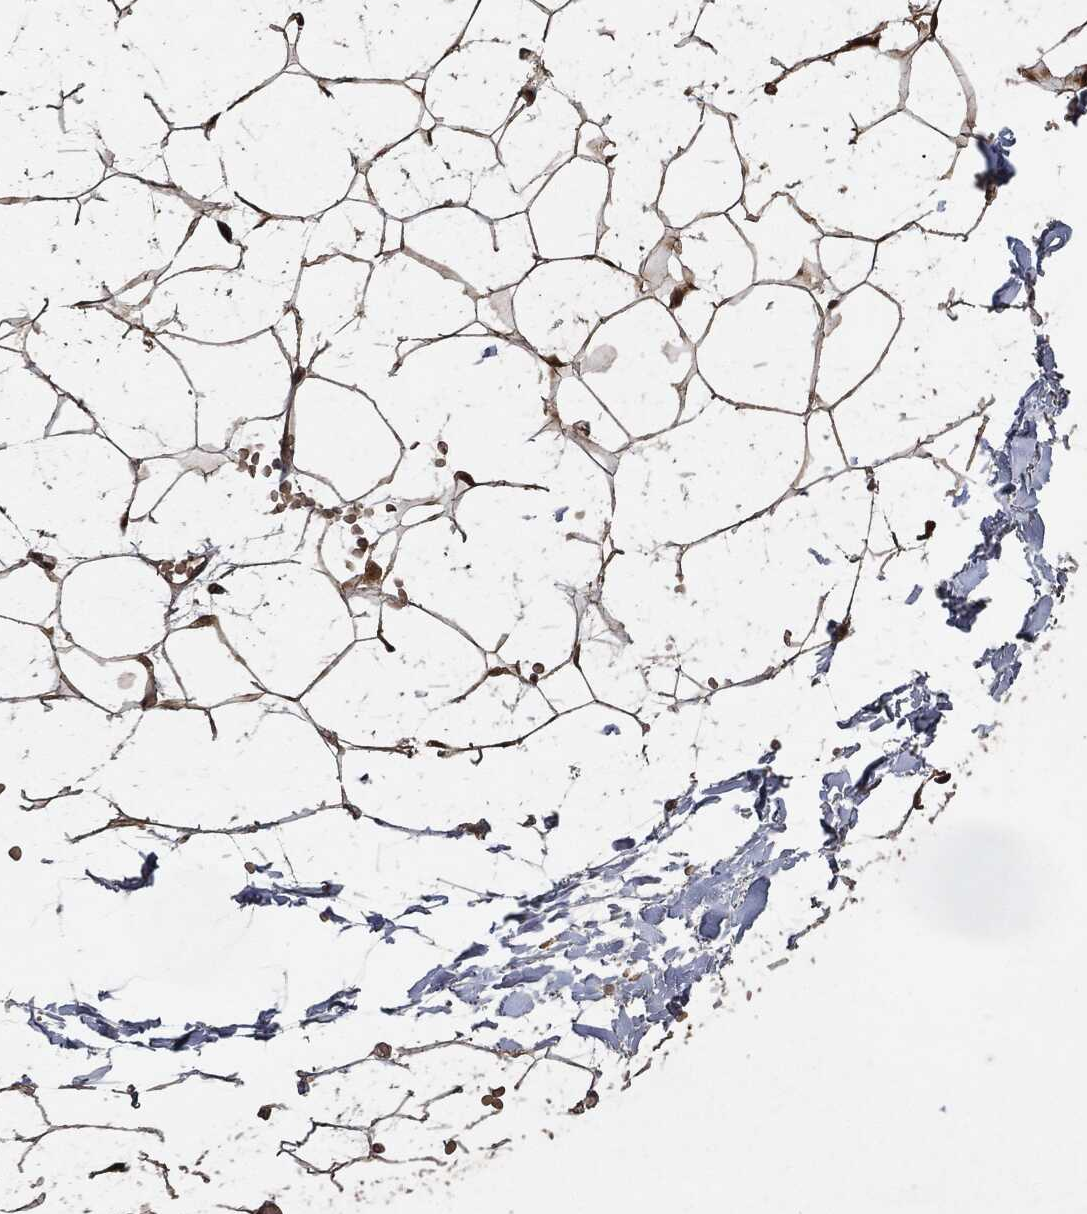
{"staining": {"intensity": "moderate", "quantity": "25%-75%", "location": "cytoplasmic/membranous,nuclear"}, "tissue": "adipose tissue", "cell_type": "Adipocytes", "image_type": "normal", "snomed": [{"axis": "morphology", "description": "Normal tissue, NOS"}, {"axis": "topography", "description": "Skin"}, {"axis": "topography", "description": "Peripheral nerve tissue"}], "caption": "Immunohistochemical staining of benign human adipose tissue reveals 25%-75% levels of moderate cytoplasmic/membranous,nuclear protein expression in approximately 25%-75% of adipocytes. (IHC, brightfield microscopy, high magnification).", "gene": "ZNF226", "patient": {"sex": "female", "age": 56}}